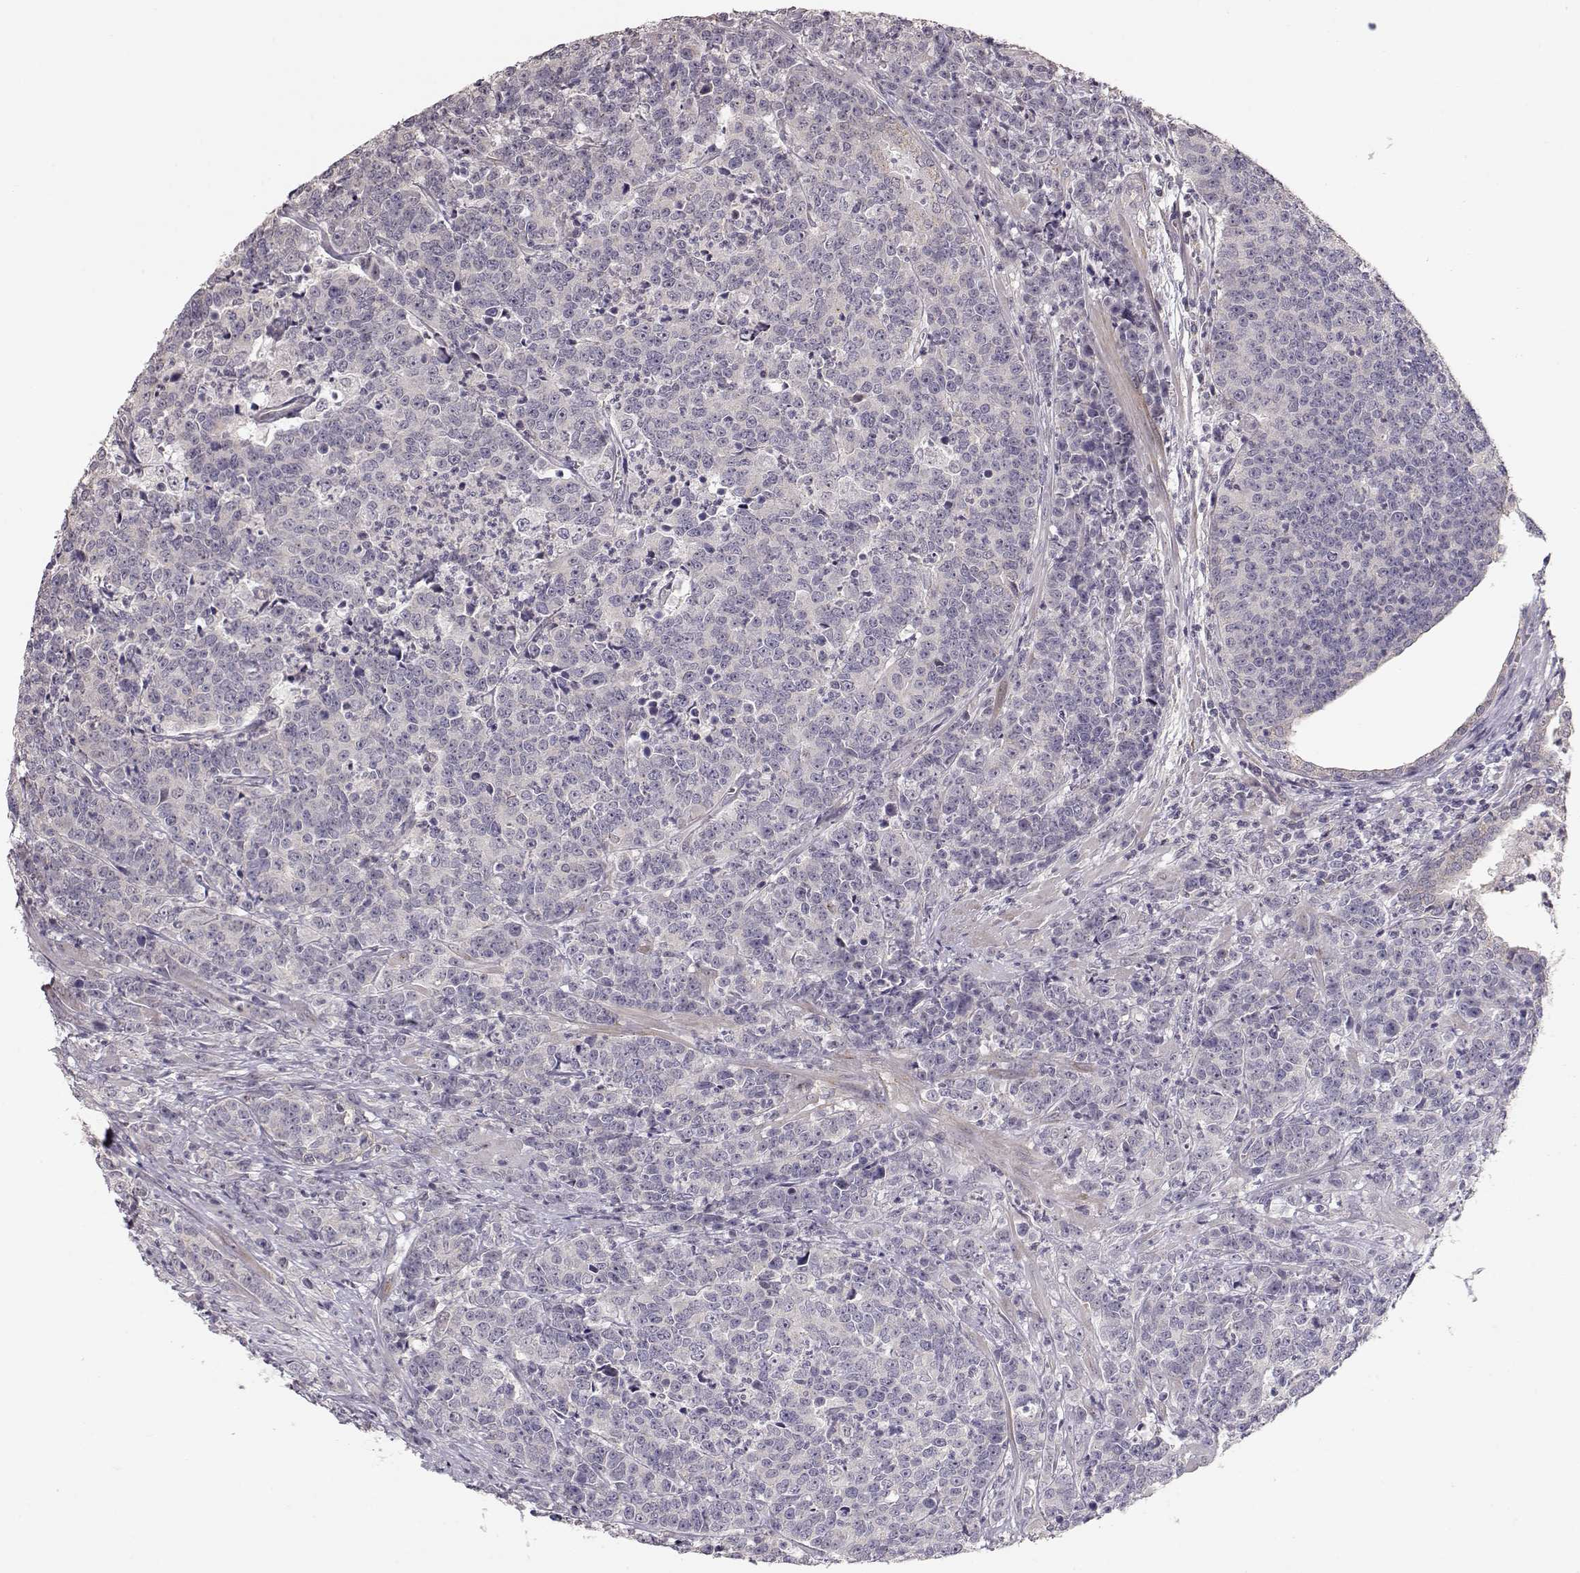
{"staining": {"intensity": "negative", "quantity": "none", "location": "none"}, "tissue": "prostate cancer", "cell_type": "Tumor cells", "image_type": "cancer", "snomed": [{"axis": "morphology", "description": "Adenocarcinoma, NOS"}, {"axis": "topography", "description": "Prostate"}], "caption": "DAB (3,3'-diaminobenzidine) immunohistochemical staining of prostate cancer demonstrates no significant staining in tumor cells. (DAB immunohistochemistry (IHC), high magnification).", "gene": "PNMT", "patient": {"sex": "male", "age": 67}}